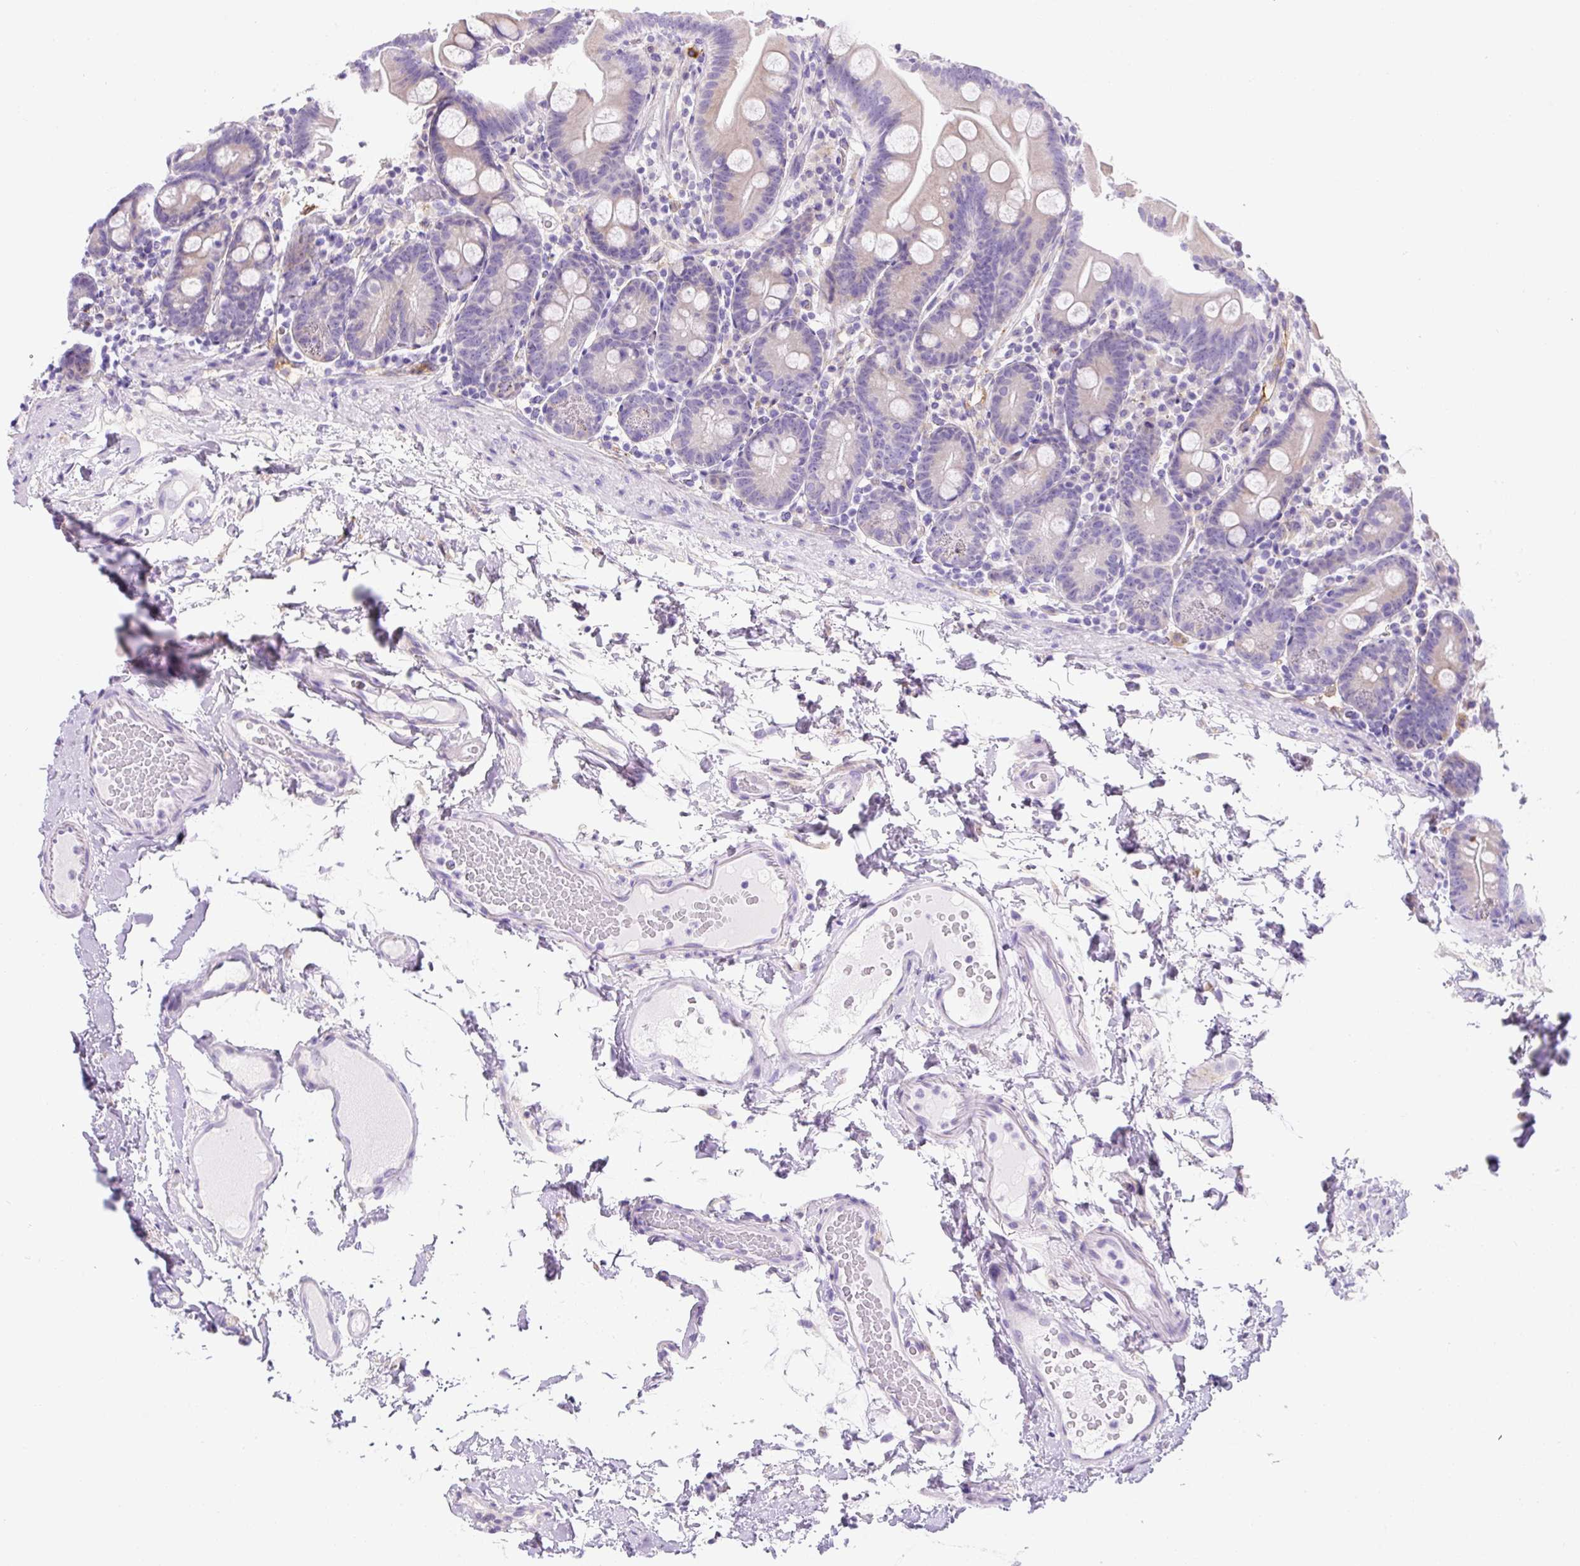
{"staining": {"intensity": "weak", "quantity": "<25%", "location": "cytoplasmic/membranous"}, "tissue": "small intestine", "cell_type": "Glandular cells", "image_type": "normal", "snomed": [{"axis": "morphology", "description": "Normal tissue, NOS"}, {"axis": "topography", "description": "Small intestine"}], "caption": "Immunohistochemistry of unremarkable small intestine exhibits no staining in glandular cells.", "gene": "ASB4", "patient": {"sex": "female", "age": 68}}